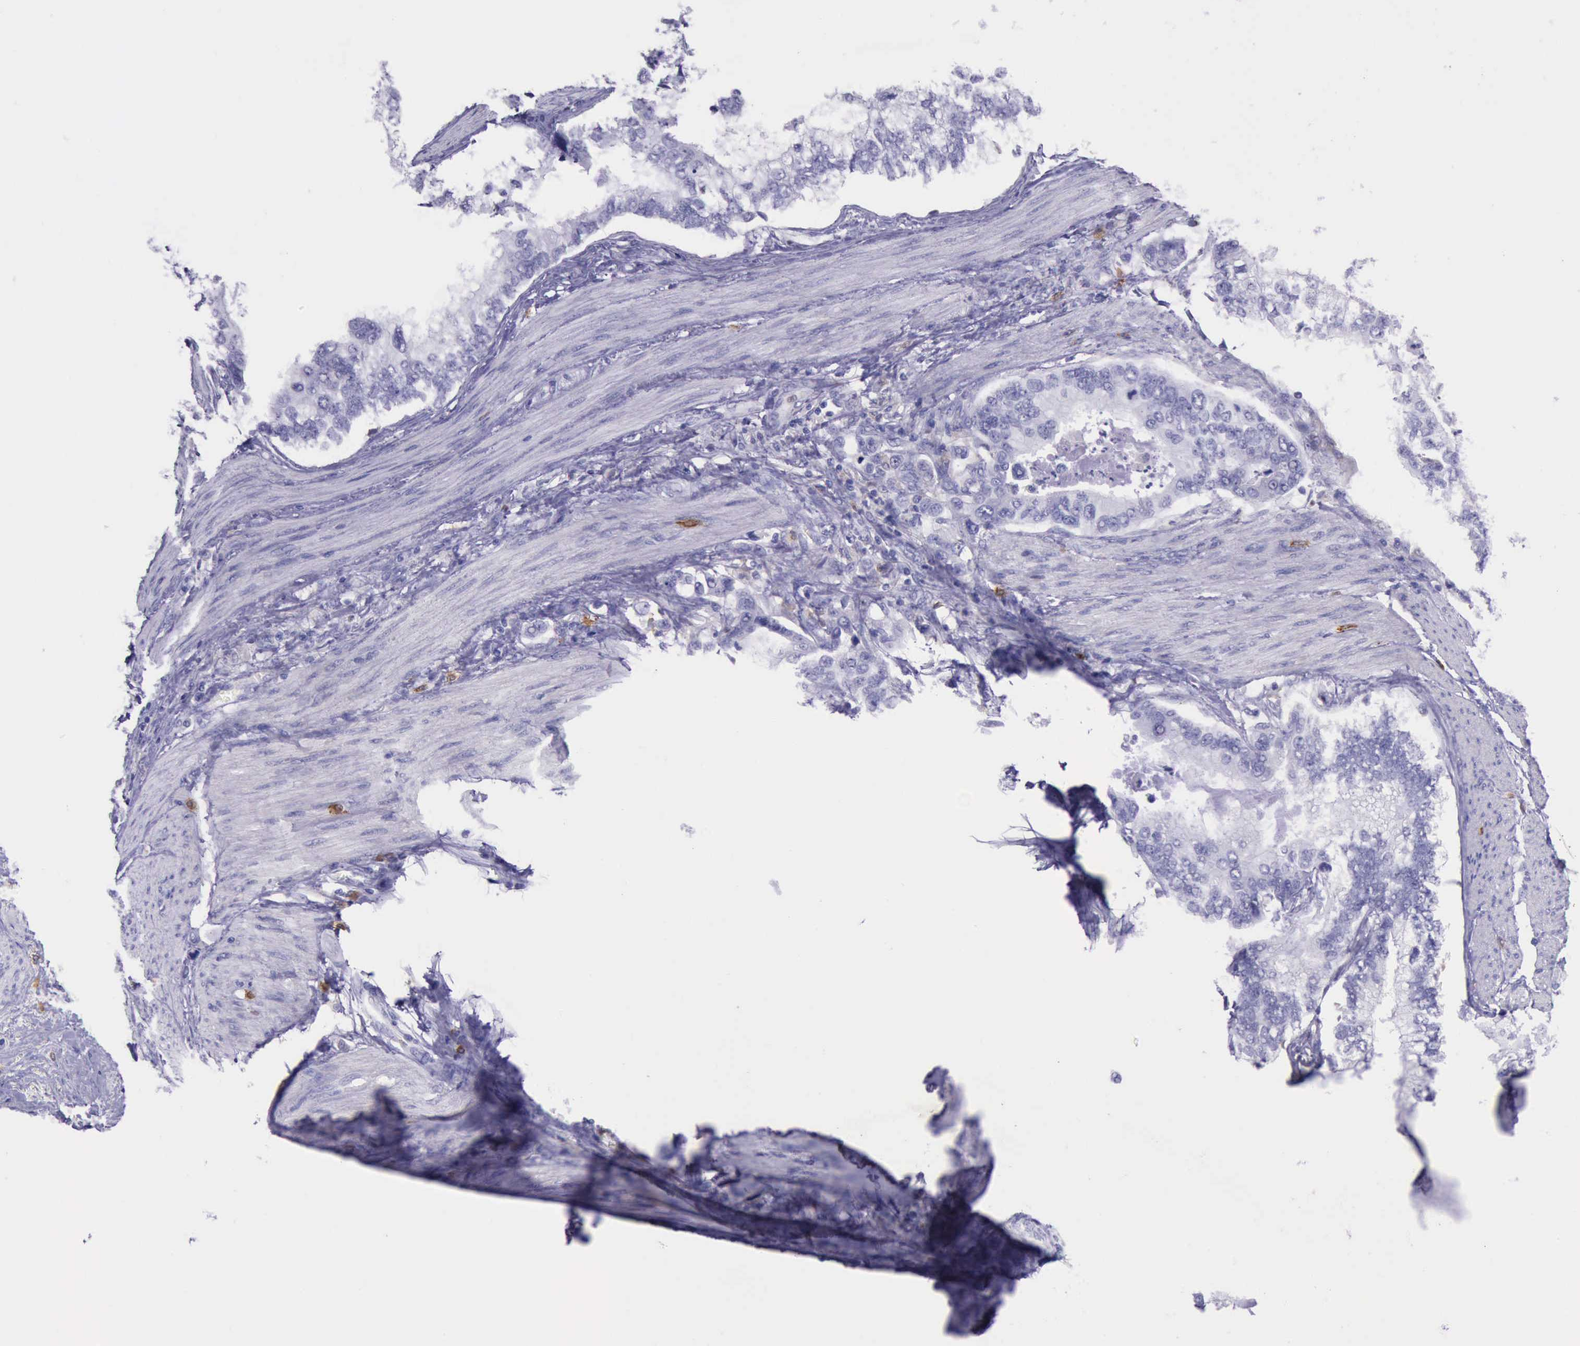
{"staining": {"intensity": "negative", "quantity": "none", "location": "none"}, "tissue": "stomach cancer", "cell_type": "Tumor cells", "image_type": "cancer", "snomed": [{"axis": "morphology", "description": "Adenocarcinoma, NOS"}, {"axis": "topography", "description": "Pancreas"}, {"axis": "topography", "description": "Stomach, upper"}], "caption": "Tumor cells show no significant staining in stomach cancer.", "gene": "BTK", "patient": {"sex": "male", "age": 77}}